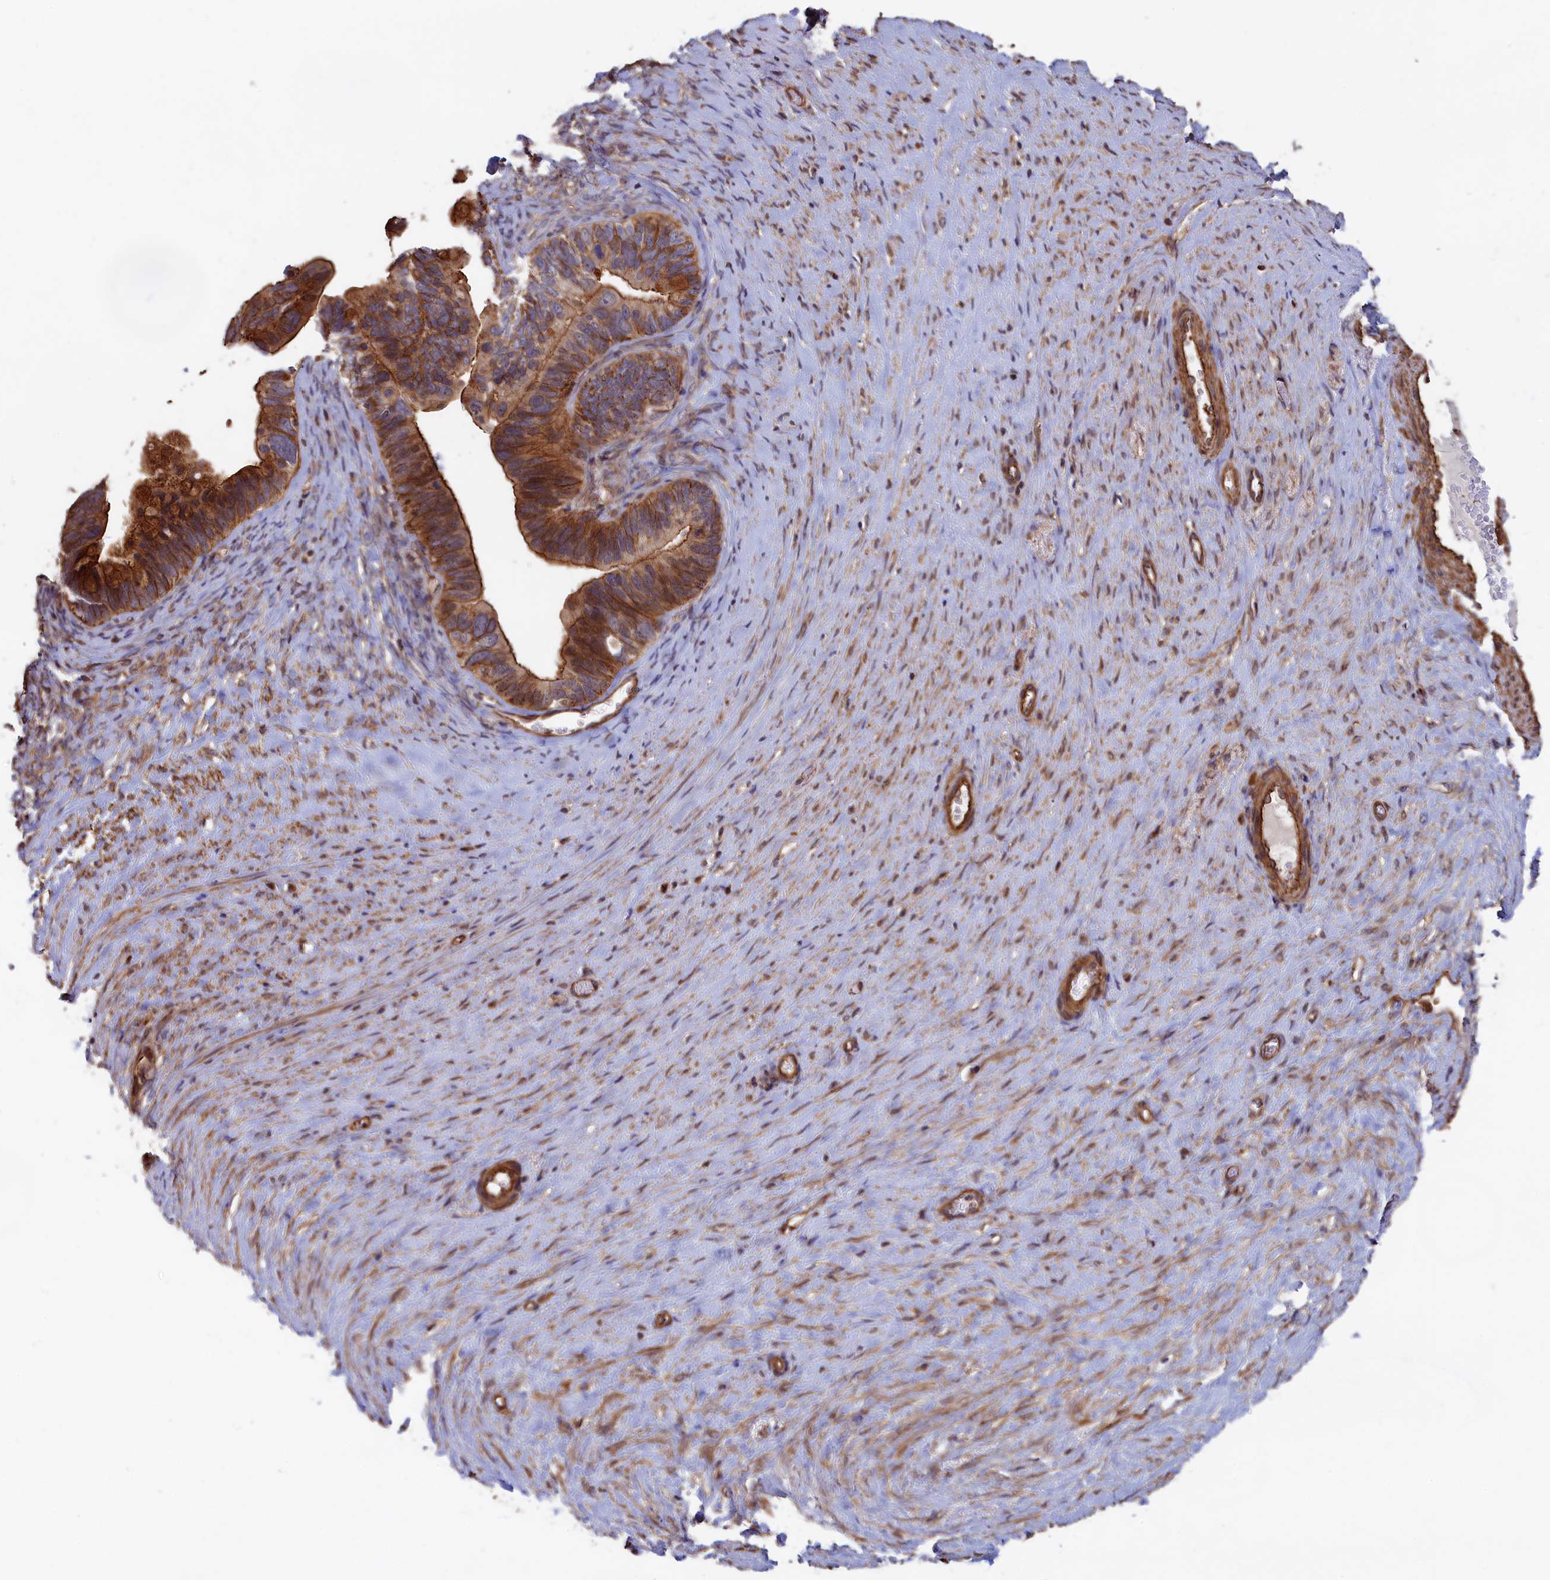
{"staining": {"intensity": "moderate", "quantity": ">75%", "location": "cytoplasmic/membranous"}, "tissue": "ovarian cancer", "cell_type": "Tumor cells", "image_type": "cancer", "snomed": [{"axis": "morphology", "description": "Cystadenocarcinoma, serous, NOS"}, {"axis": "topography", "description": "Ovary"}], "caption": "Protein staining of ovarian cancer (serous cystadenocarcinoma) tissue exhibits moderate cytoplasmic/membranous staining in approximately >75% of tumor cells.", "gene": "ANKRD27", "patient": {"sex": "female", "age": 56}}